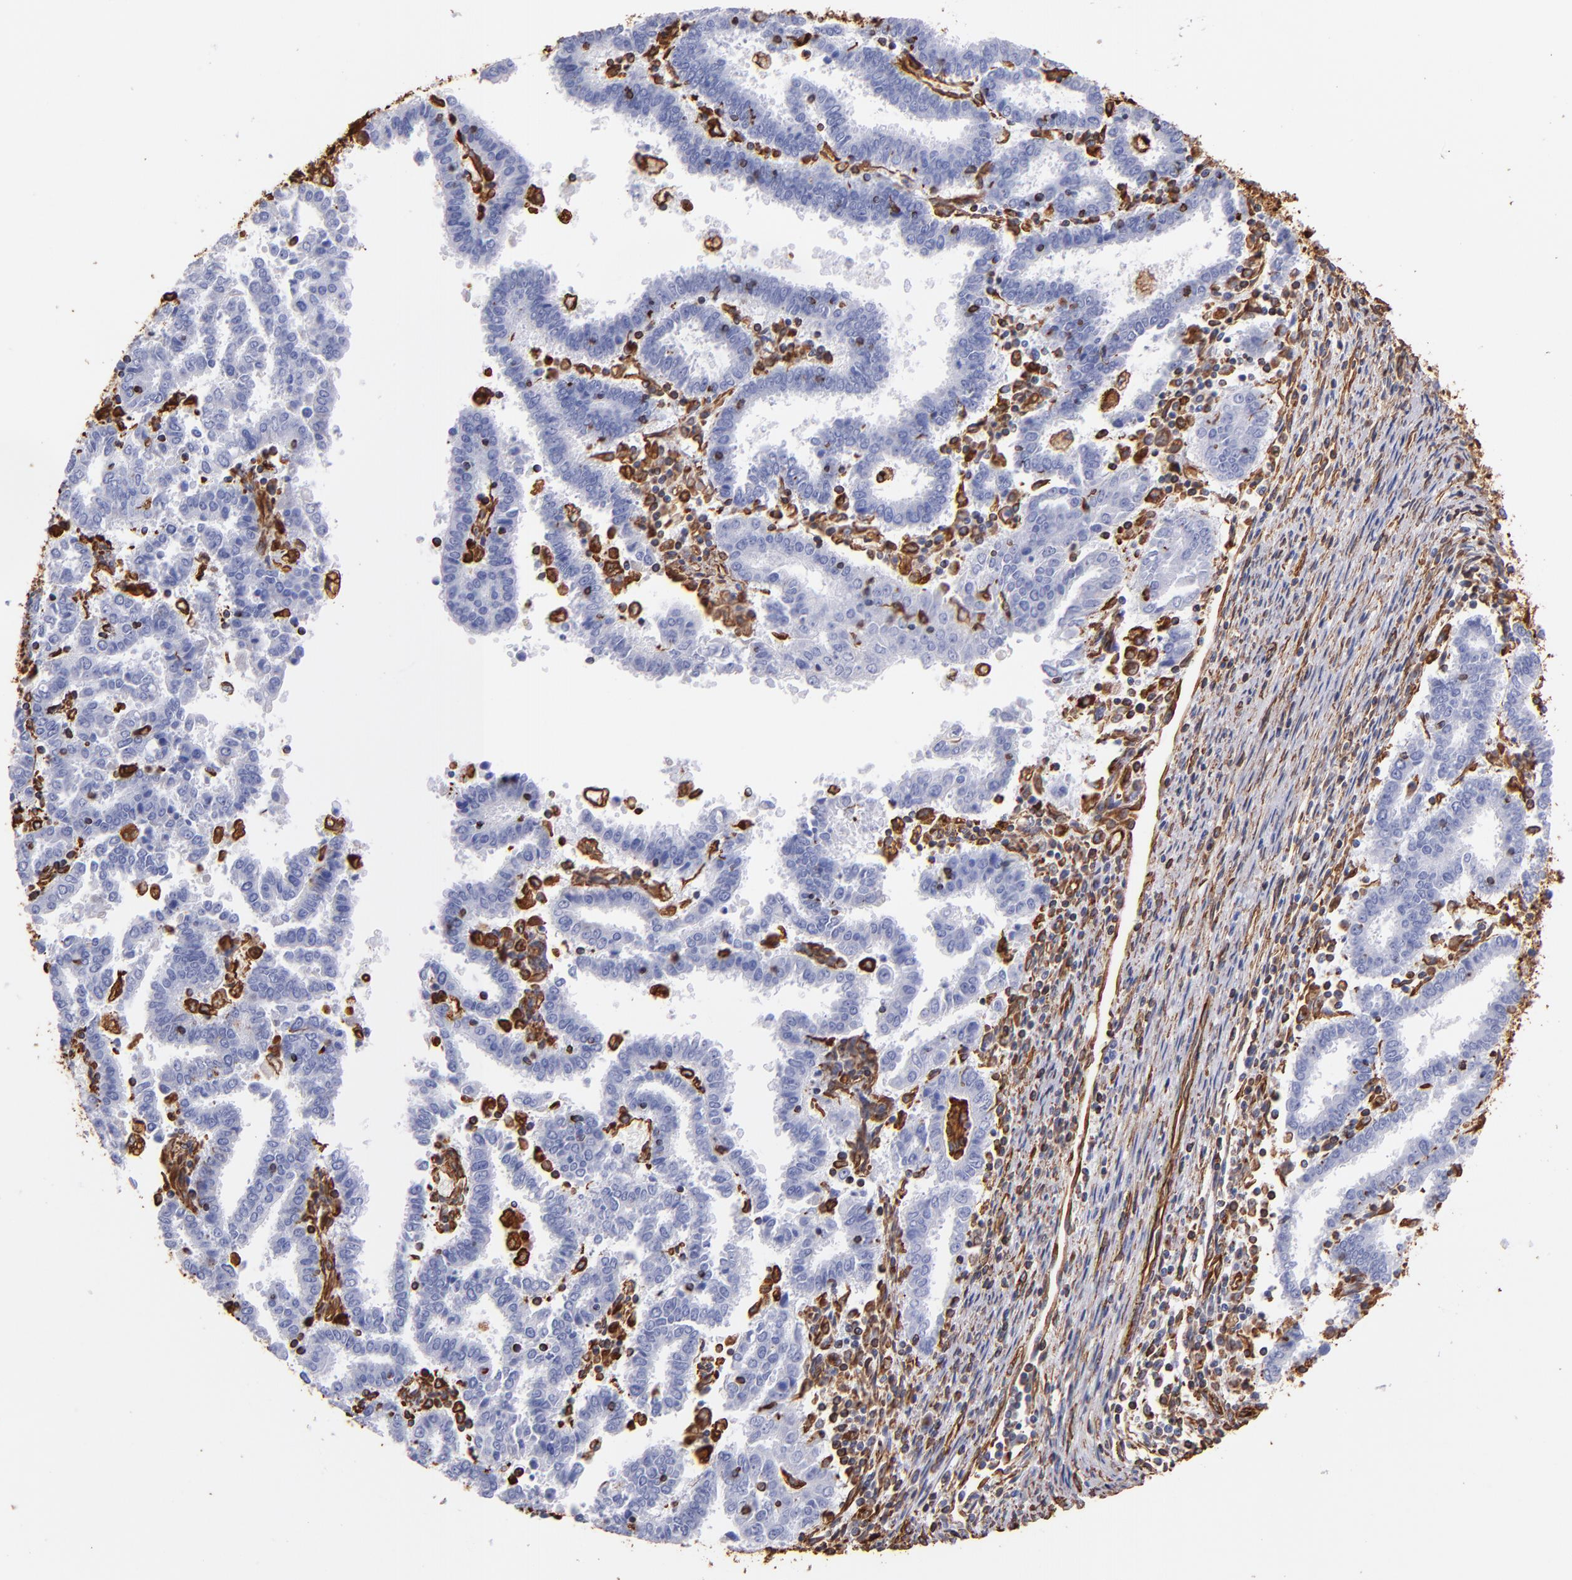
{"staining": {"intensity": "negative", "quantity": "none", "location": "none"}, "tissue": "endometrial cancer", "cell_type": "Tumor cells", "image_type": "cancer", "snomed": [{"axis": "morphology", "description": "Adenocarcinoma, NOS"}, {"axis": "topography", "description": "Uterus"}], "caption": "The immunohistochemistry (IHC) image has no significant positivity in tumor cells of endometrial cancer (adenocarcinoma) tissue.", "gene": "VIM", "patient": {"sex": "female", "age": 83}}